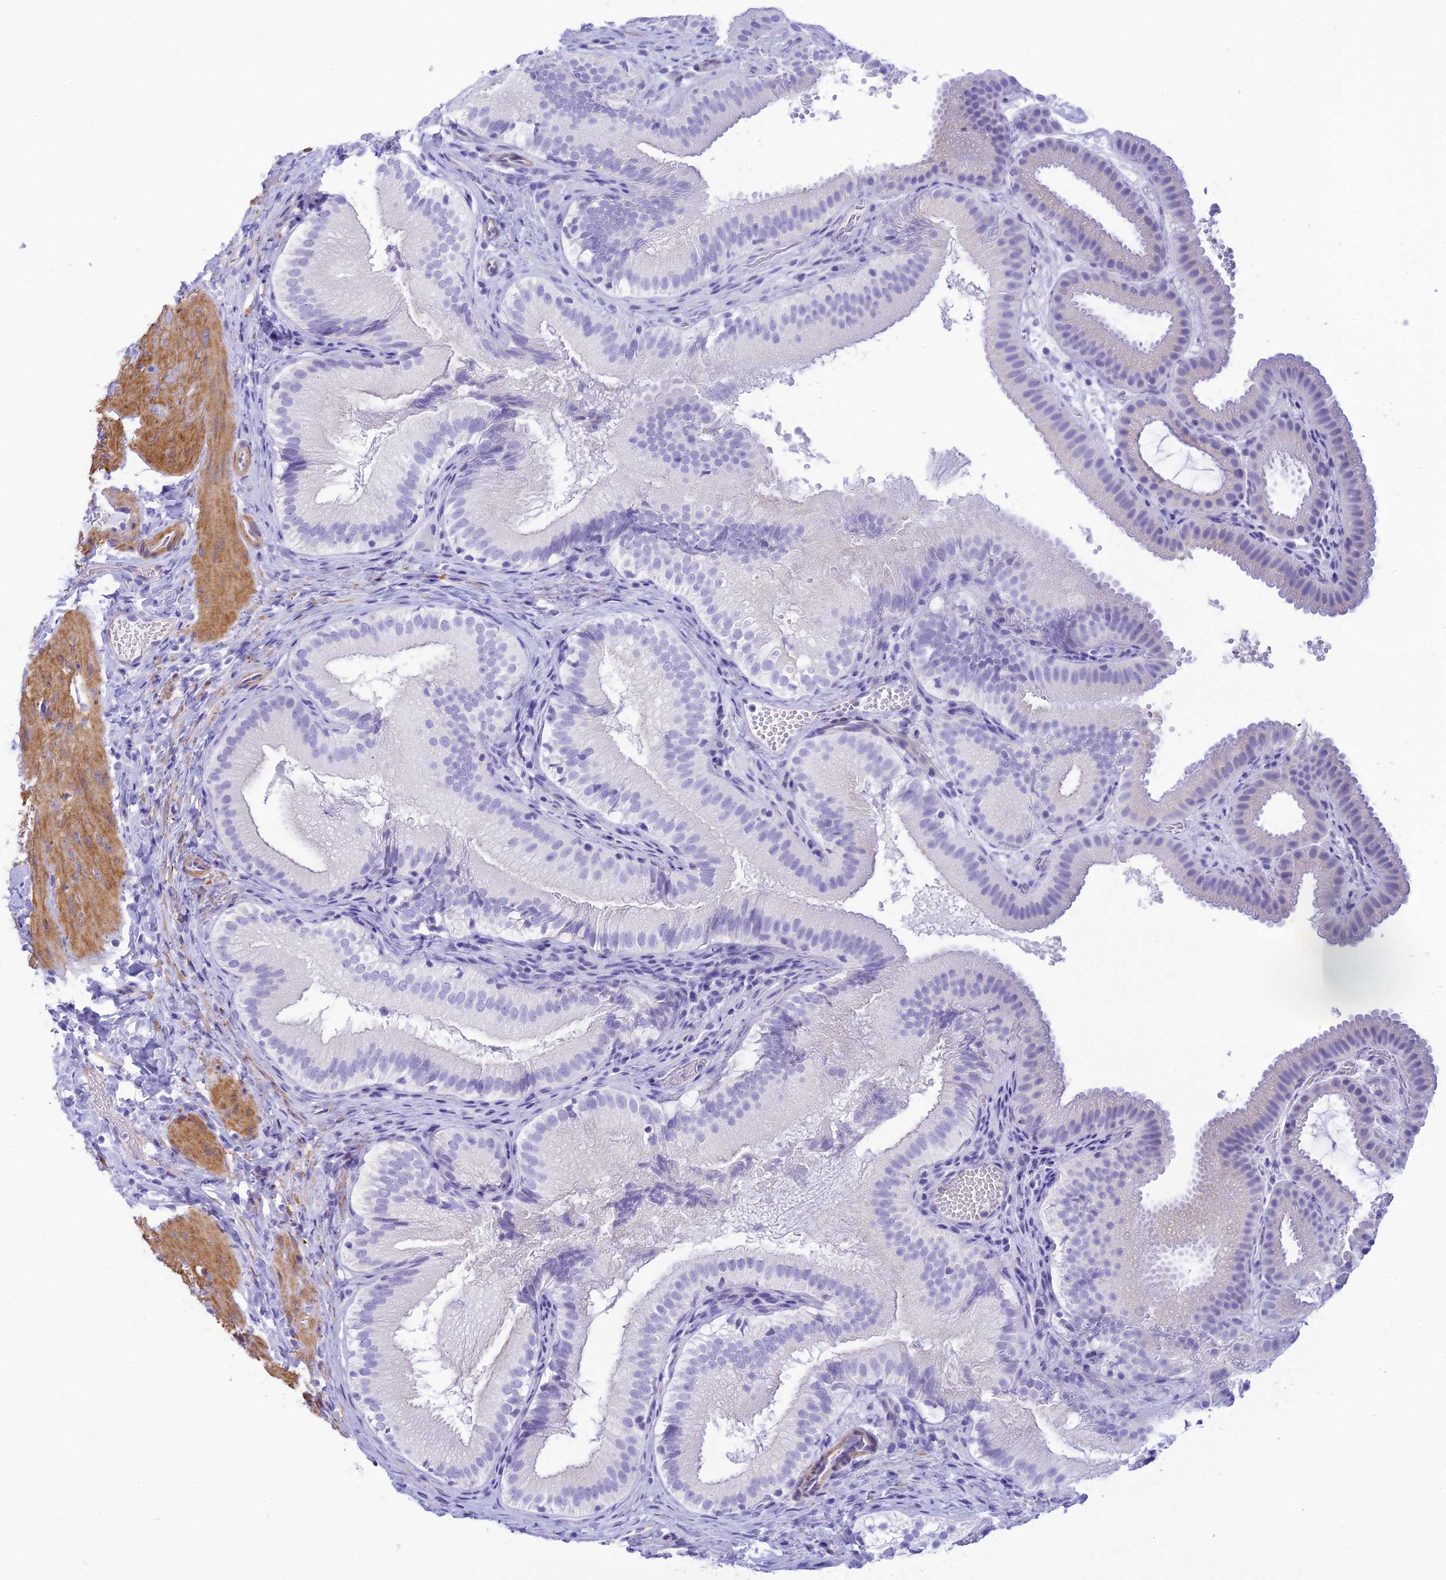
{"staining": {"intensity": "negative", "quantity": "none", "location": "none"}, "tissue": "gallbladder", "cell_type": "Glandular cells", "image_type": "normal", "snomed": [{"axis": "morphology", "description": "Normal tissue, NOS"}, {"axis": "topography", "description": "Gallbladder"}], "caption": "The IHC histopathology image has no significant expression in glandular cells of gallbladder.", "gene": "FBXW4", "patient": {"sex": "female", "age": 30}}